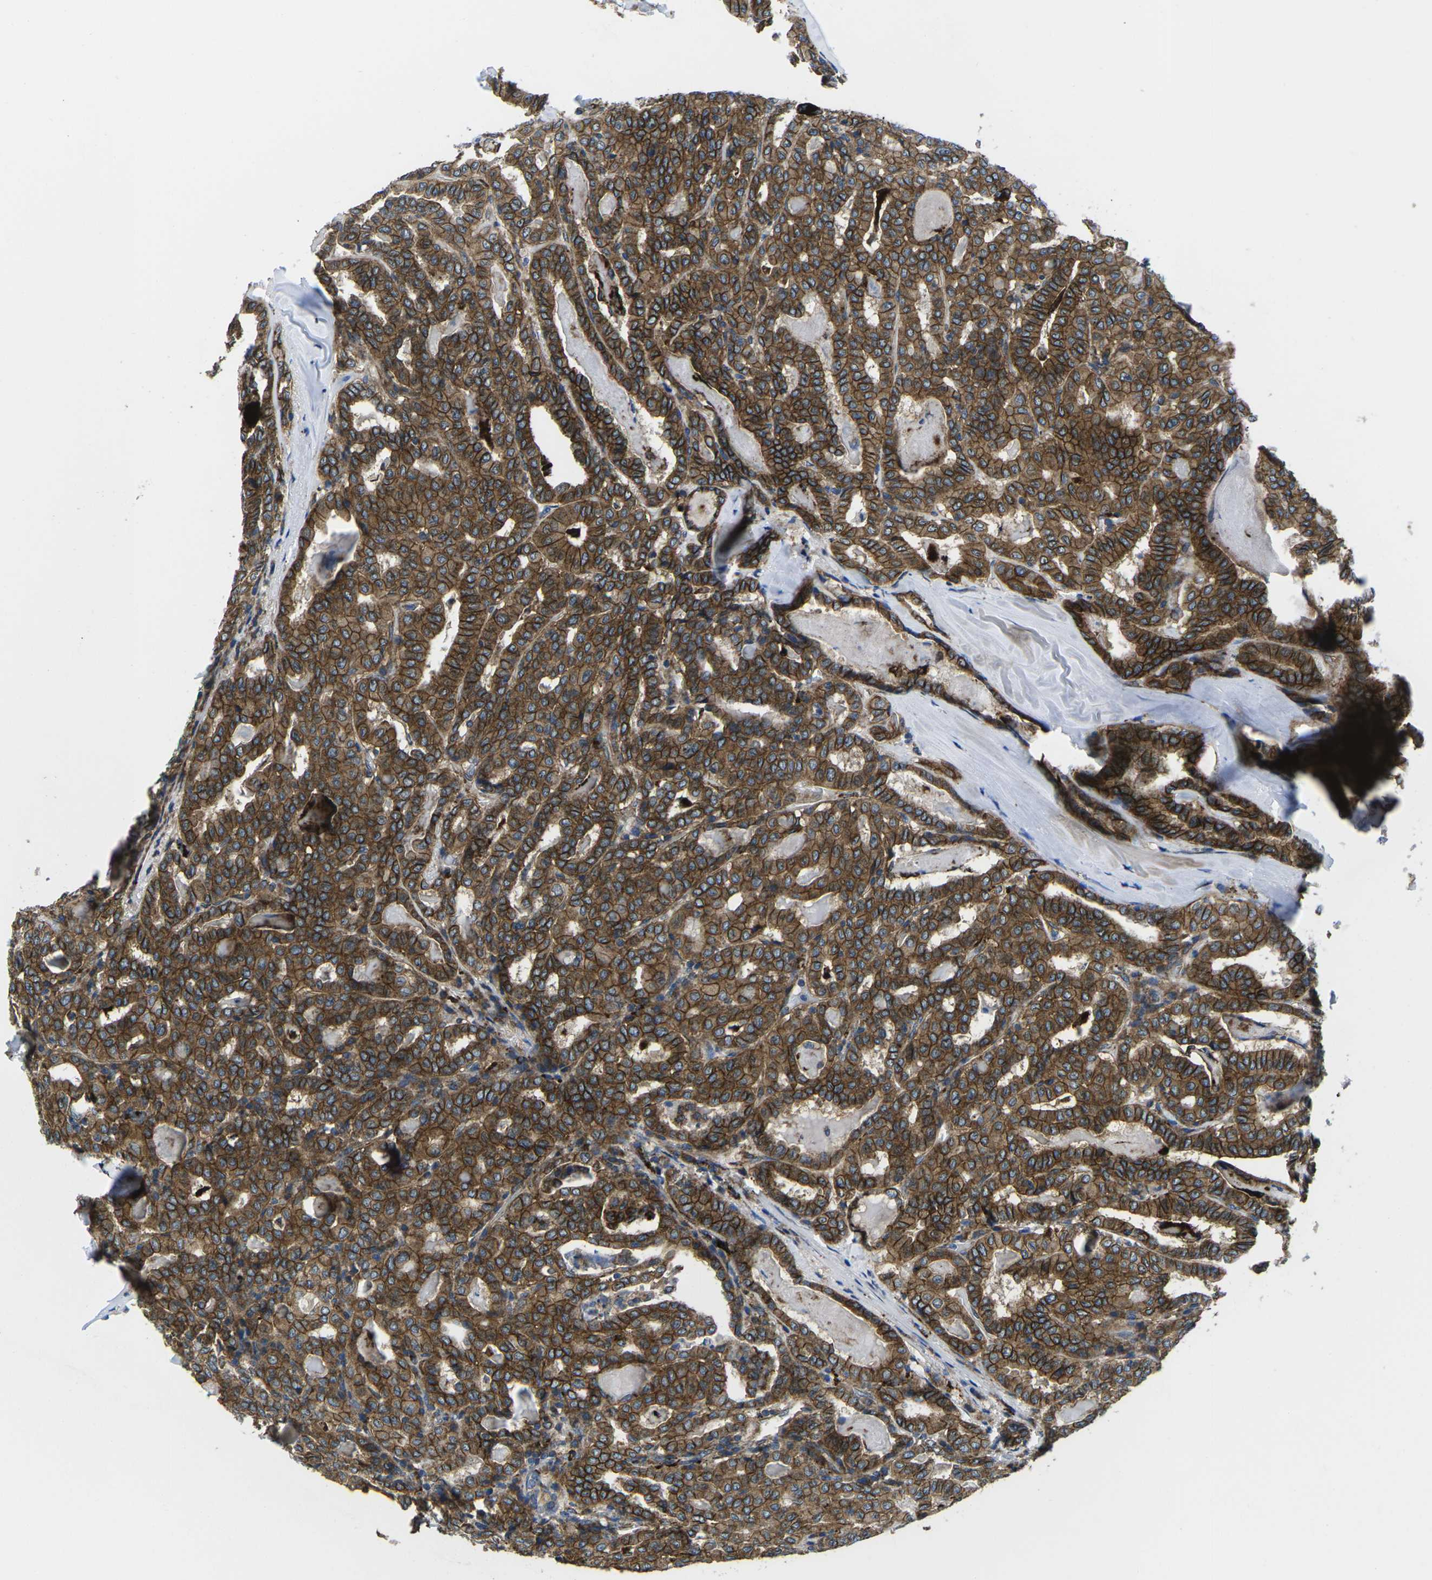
{"staining": {"intensity": "strong", "quantity": ">75%", "location": "cytoplasmic/membranous"}, "tissue": "thyroid cancer", "cell_type": "Tumor cells", "image_type": "cancer", "snomed": [{"axis": "morphology", "description": "Papillary adenocarcinoma, NOS"}, {"axis": "topography", "description": "Thyroid gland"}], "caption": "Immunohistochemistry of thyroid papillary adenocarcinoma demonstrates high levels of strong cytoplasmic/membranous staining in approximately >75% of tumor cells.", "gene": "DLG1", "patient": {"sex": "female", "age": 42}}